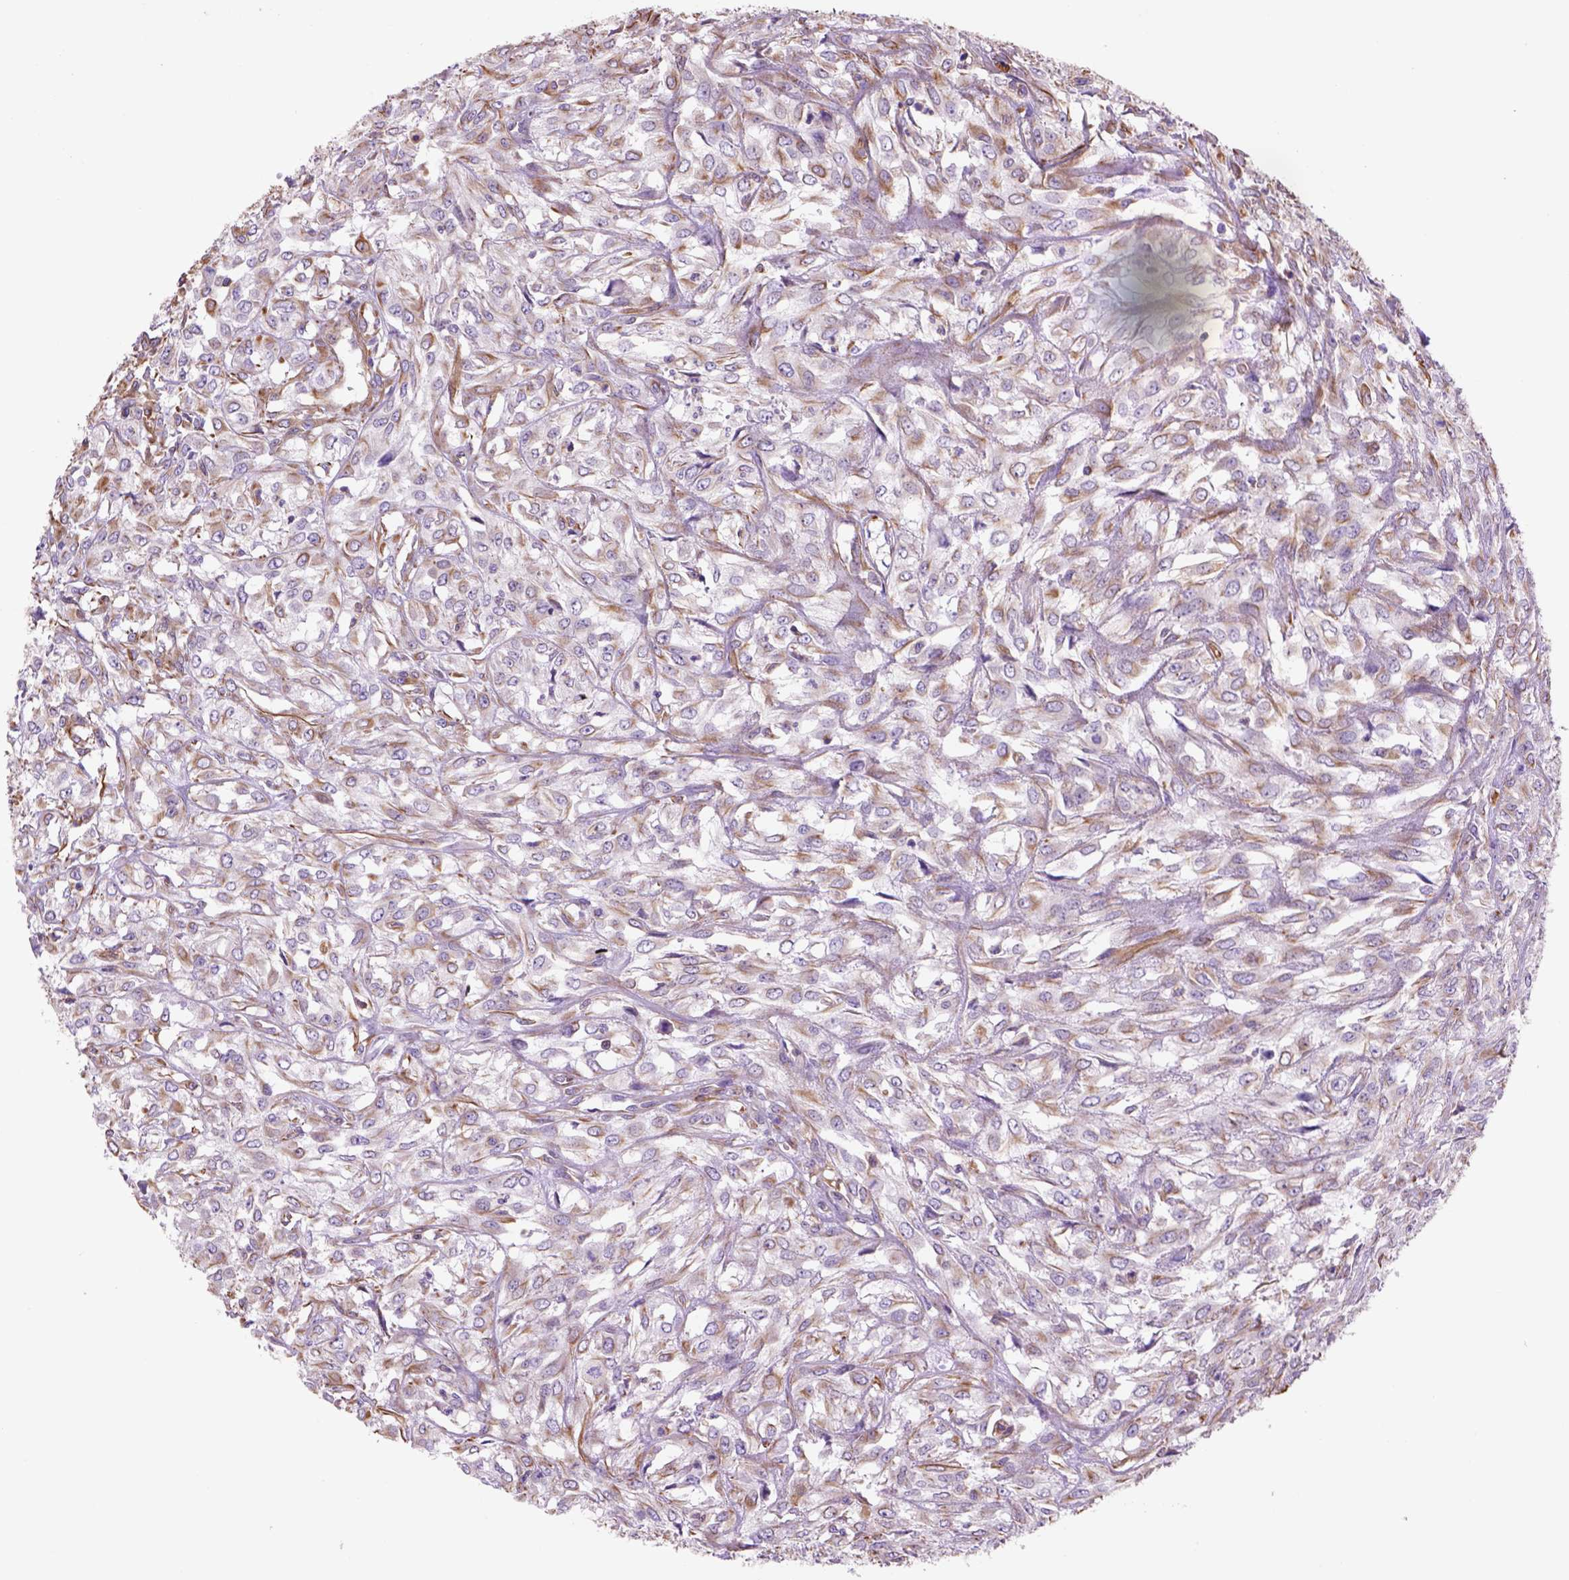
{"staining": {"intensity": "moderate", "quantity": ">75%", "location": "cytoplasmic/membranous"}, "tissue": "urothelial cancer", "cell_type": "Tumor cells", "image_type": "cancer", "snomed": [{"axis": "morphology", "description": "Urothelial carcinoma, High grade"}, {"axis": "topography", "description": "Urinary bladder"}], "caption": "A brown stain labels moderate cytoplasmic/membranous staining of a protein in human urothelial carcinoma (high-grade) tumor cells.", "gene": "ZZZ3", "patient": {"sex": "male", "age": 67}}